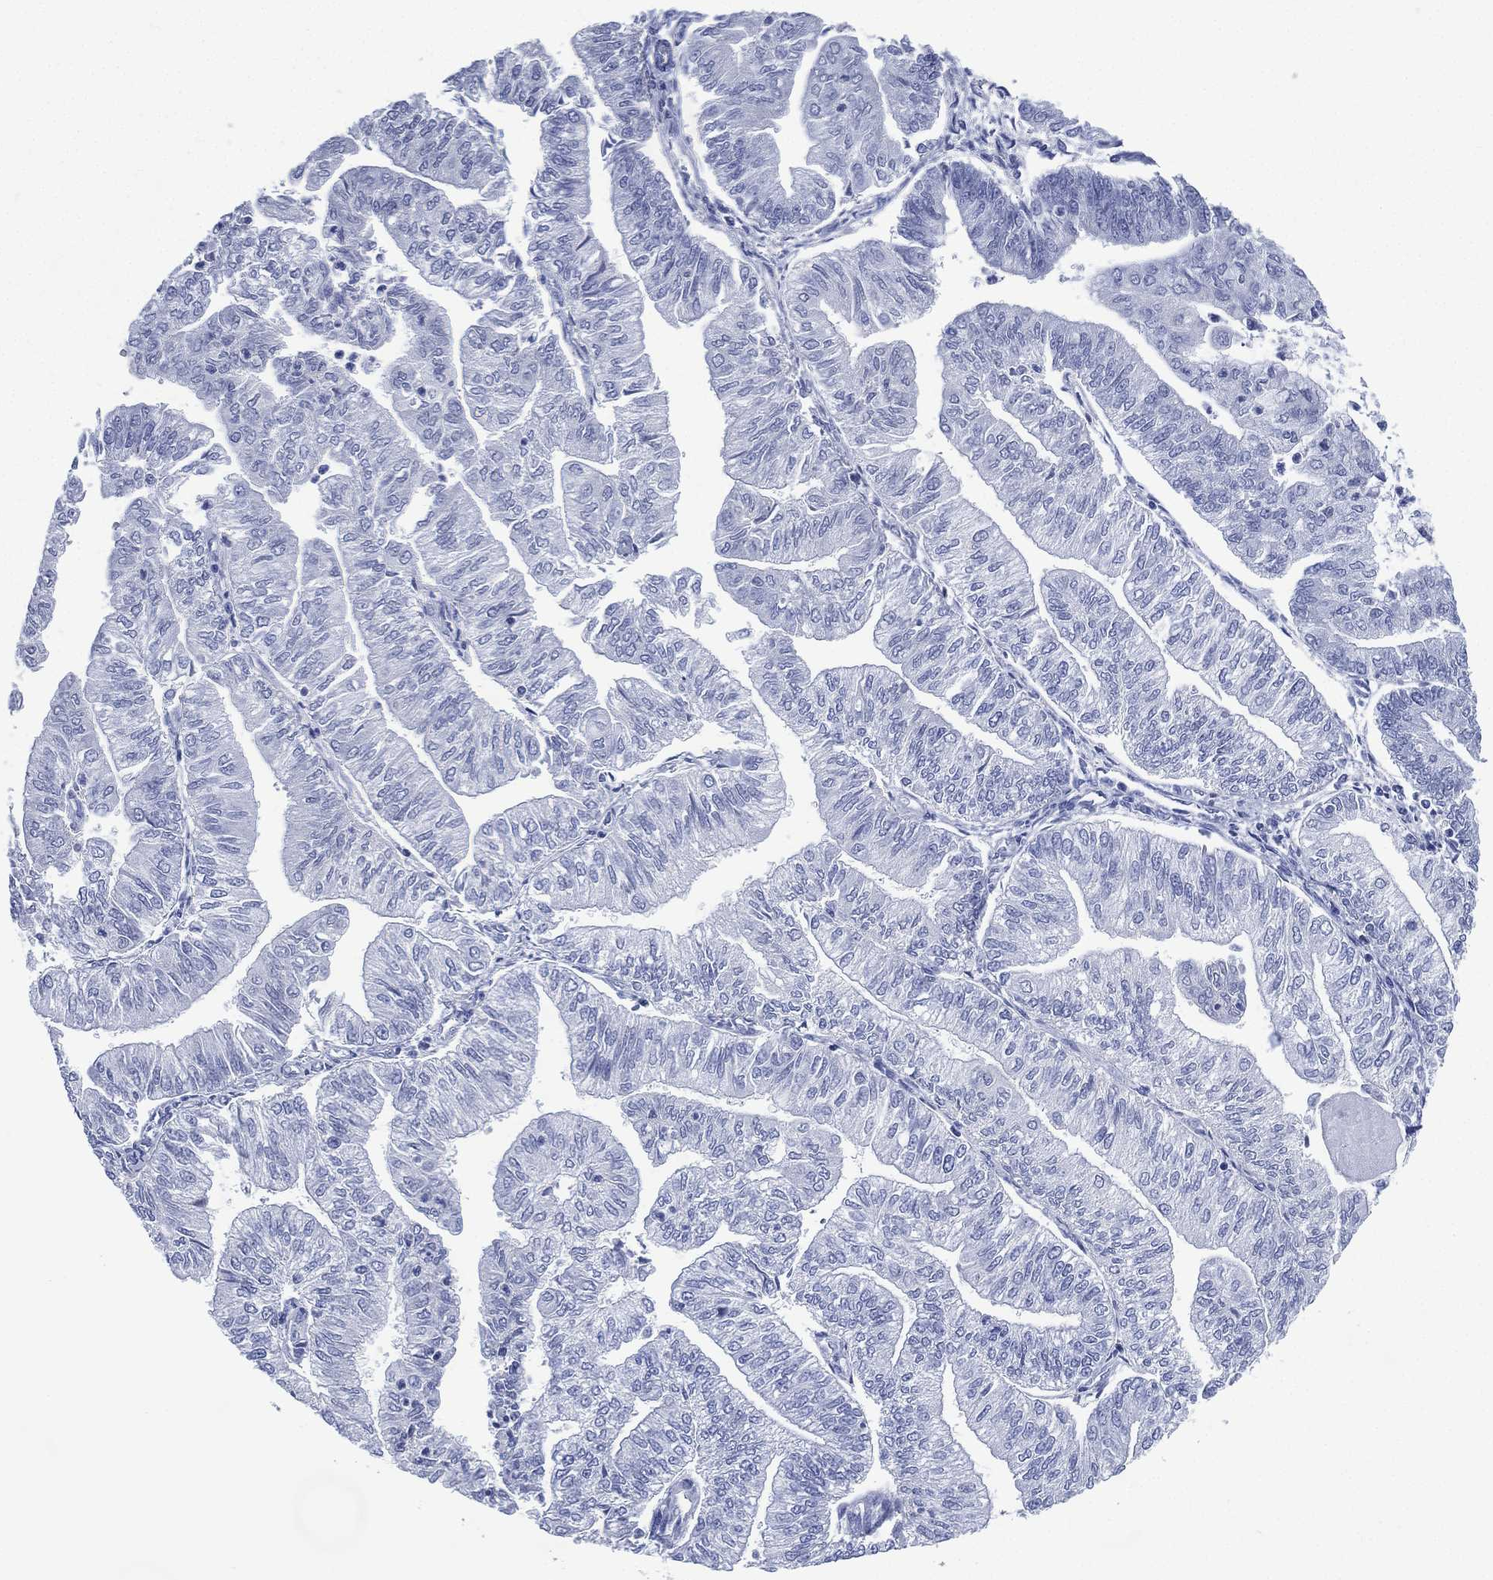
{"staining": {"intensity": "negative", "quantity": "none", "location": "none"}, "tissue": "endometrial cancer", "cell_type": "Tumor cells", "image_type": "cancer", "snomed": [{"axis": "morphology", "description": "Adenocarcinoma, NOS"}, {"axis": "topography", "description": "Endometrium"}], "caption": "Immunohistochemistry image of endometrial adenocarcinoma stained for a protein (brown), which exhibits no positivity in tumor cells. (DAB (3,3'-diaminobenzidine) immunohistochemistry visualized using brightfield microscopy, high magnification).", "gene": "TMEM247", "patient": {"sex": "female", "age": 59}}